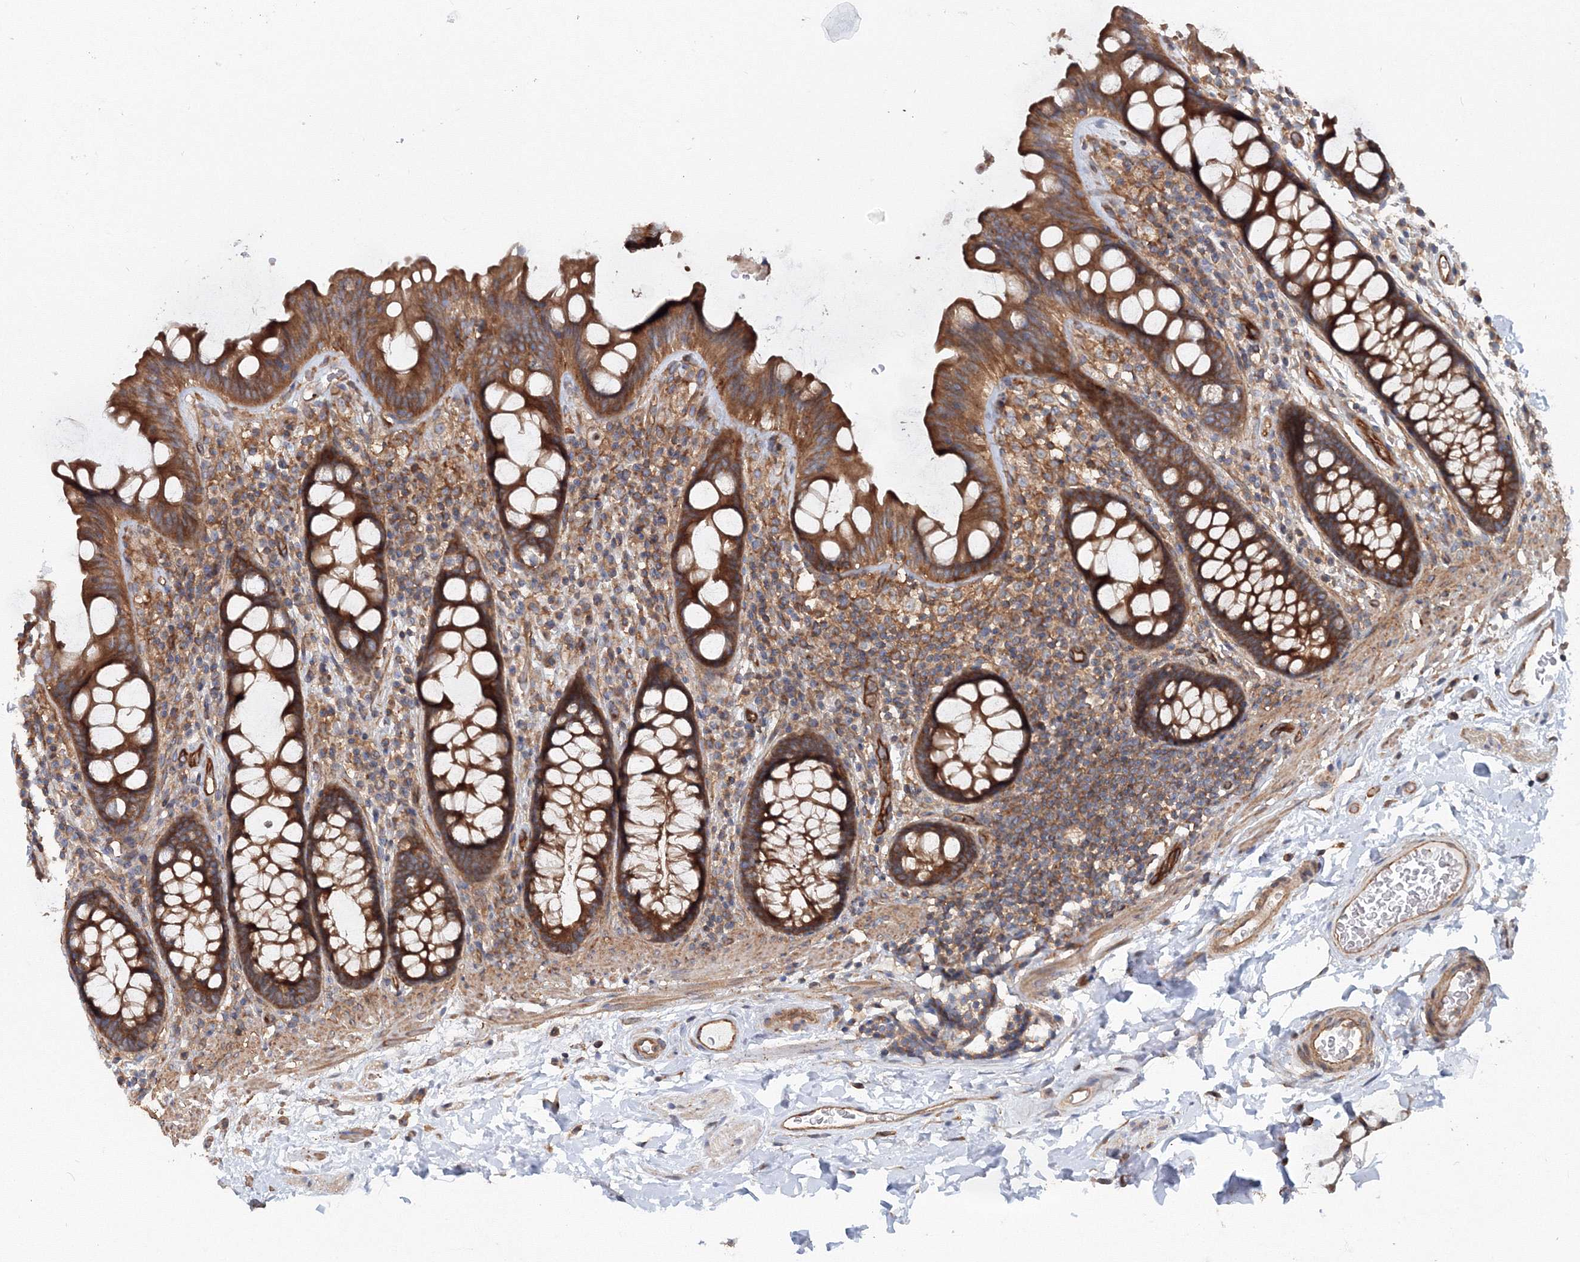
{"staining": {"intensity": "weak", "quantity": ">75%", "location": "cytoplasmic/membranous"}, "tissue": "colon", "cell_type": "Endothelial cells", "image_type": "normal", "snomed": [{"axis": "morphology", "description": "Normal tissue, NOS"}, {"axis": "topography", "description": "Colon"}], "caption": "Immunohistochemistry (IHC) staining of unremarkable colon, which shows low levels of weak cytoplasmic/membranous positivity in approximately >75% of endothelial cells indicating weak cytoplasmic/membranous protein staining. The staining was performed using DAB (3,3'-diaminobenzidine) (brown) for protein detection and nuclei were counterstained in hematoxylin (blue).", "gene": "EXOC1", "patient": {"sex": "female", "age": 80}}